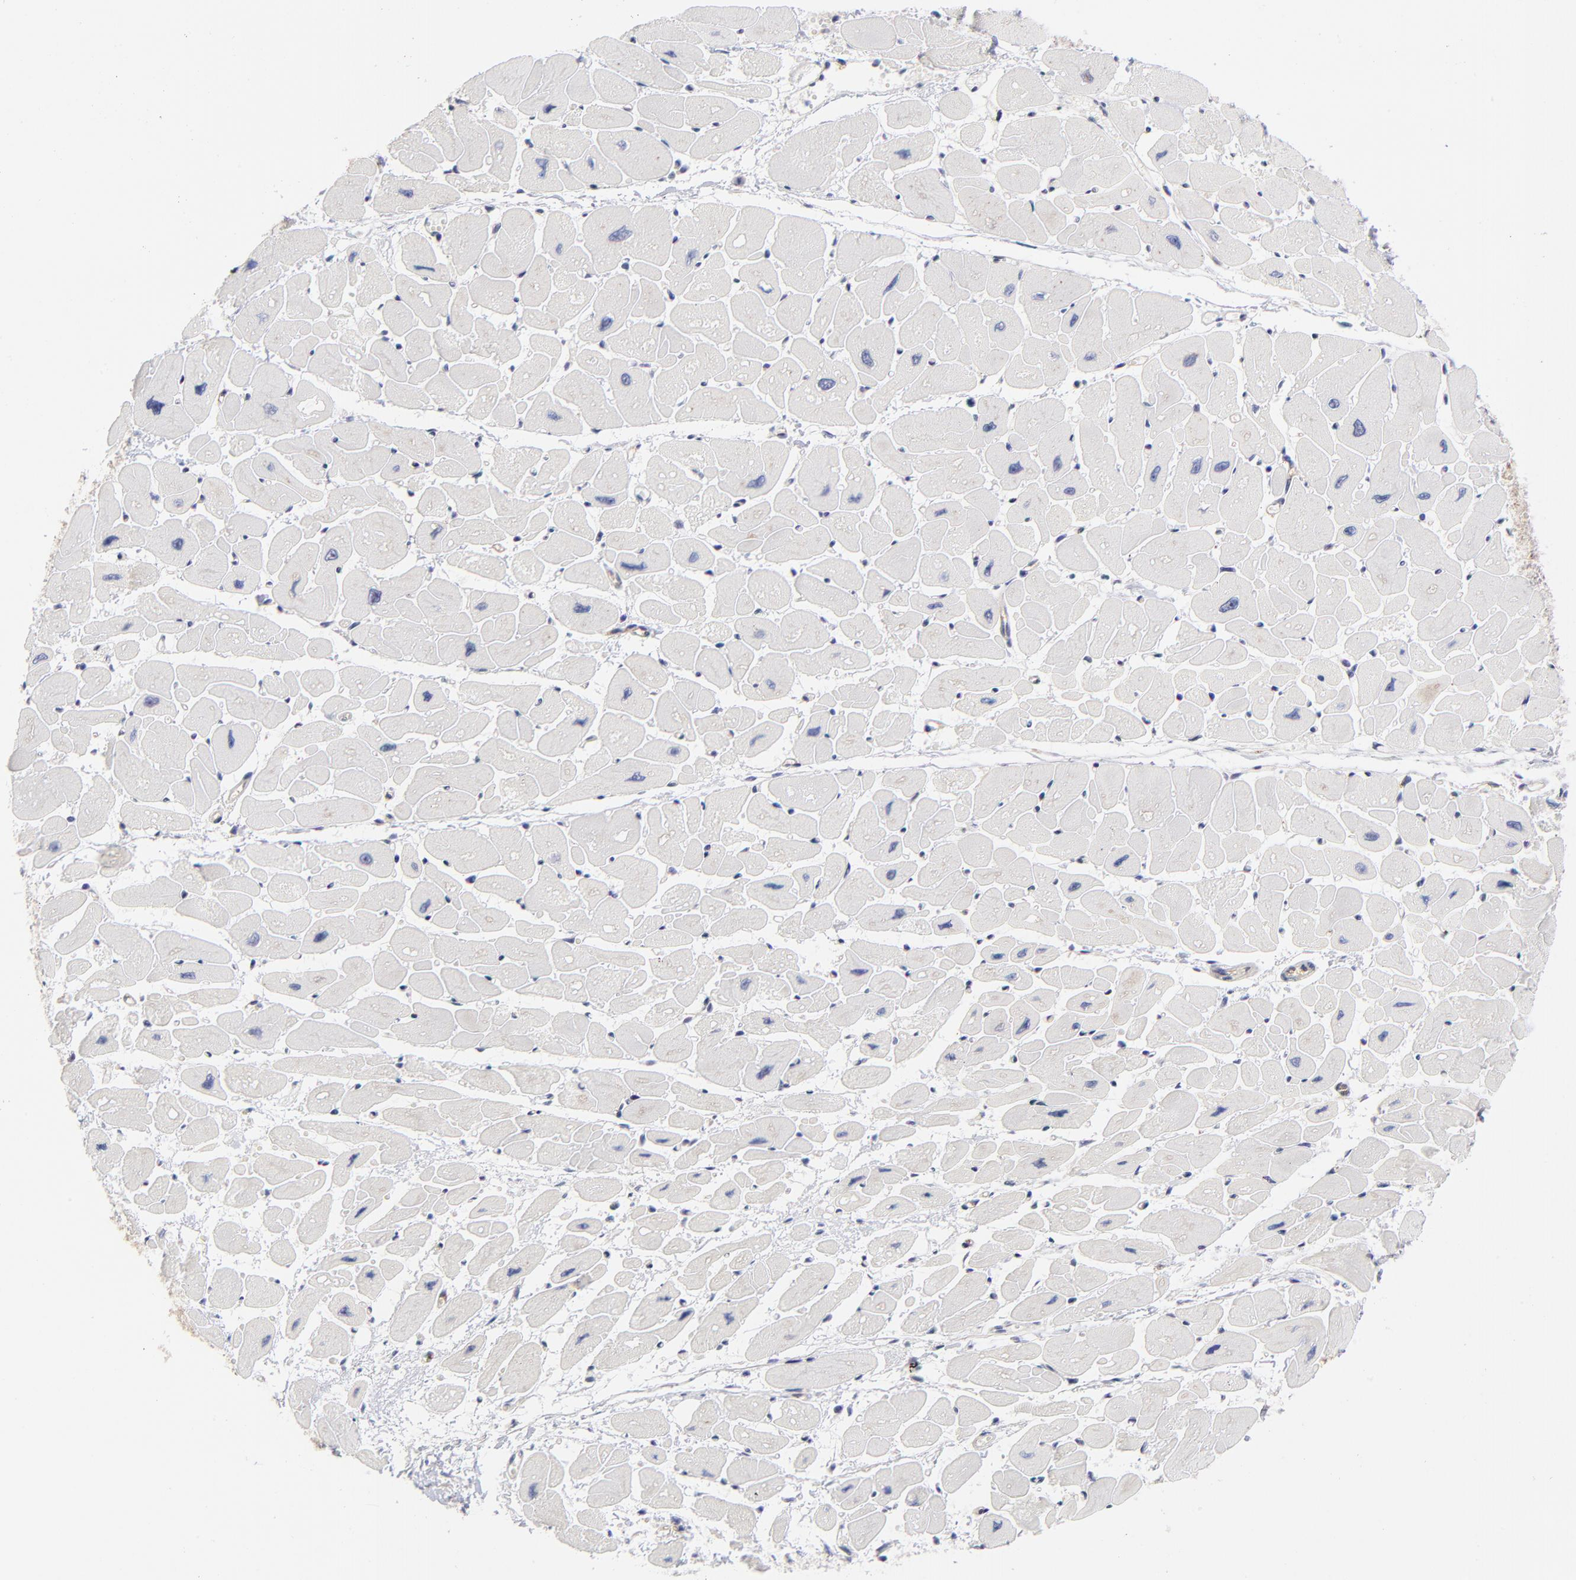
{"staining": {"intensity": "negative", "quantity": "none", "location": "none"}, "tissue": "heart muscle", "cell_type": "Cardiomyocytes", "image_type": "normal", "snomed": [{"axis": "morphology", "description": "Normal tissue, NOS"}, {"axis": "topography", "description": "Heart"}], "caption": "Heart muscle was stained to show a protein in brown. There is no significant staining in cardiomyocytes. The staining was performed using DAB to visualize the protein expression in brown, while the nuclei were stained in blue with hematoxylin (Magnification: 20x).", "gene": "GABPA", "patient": {"sex": "female", "age": 54}}